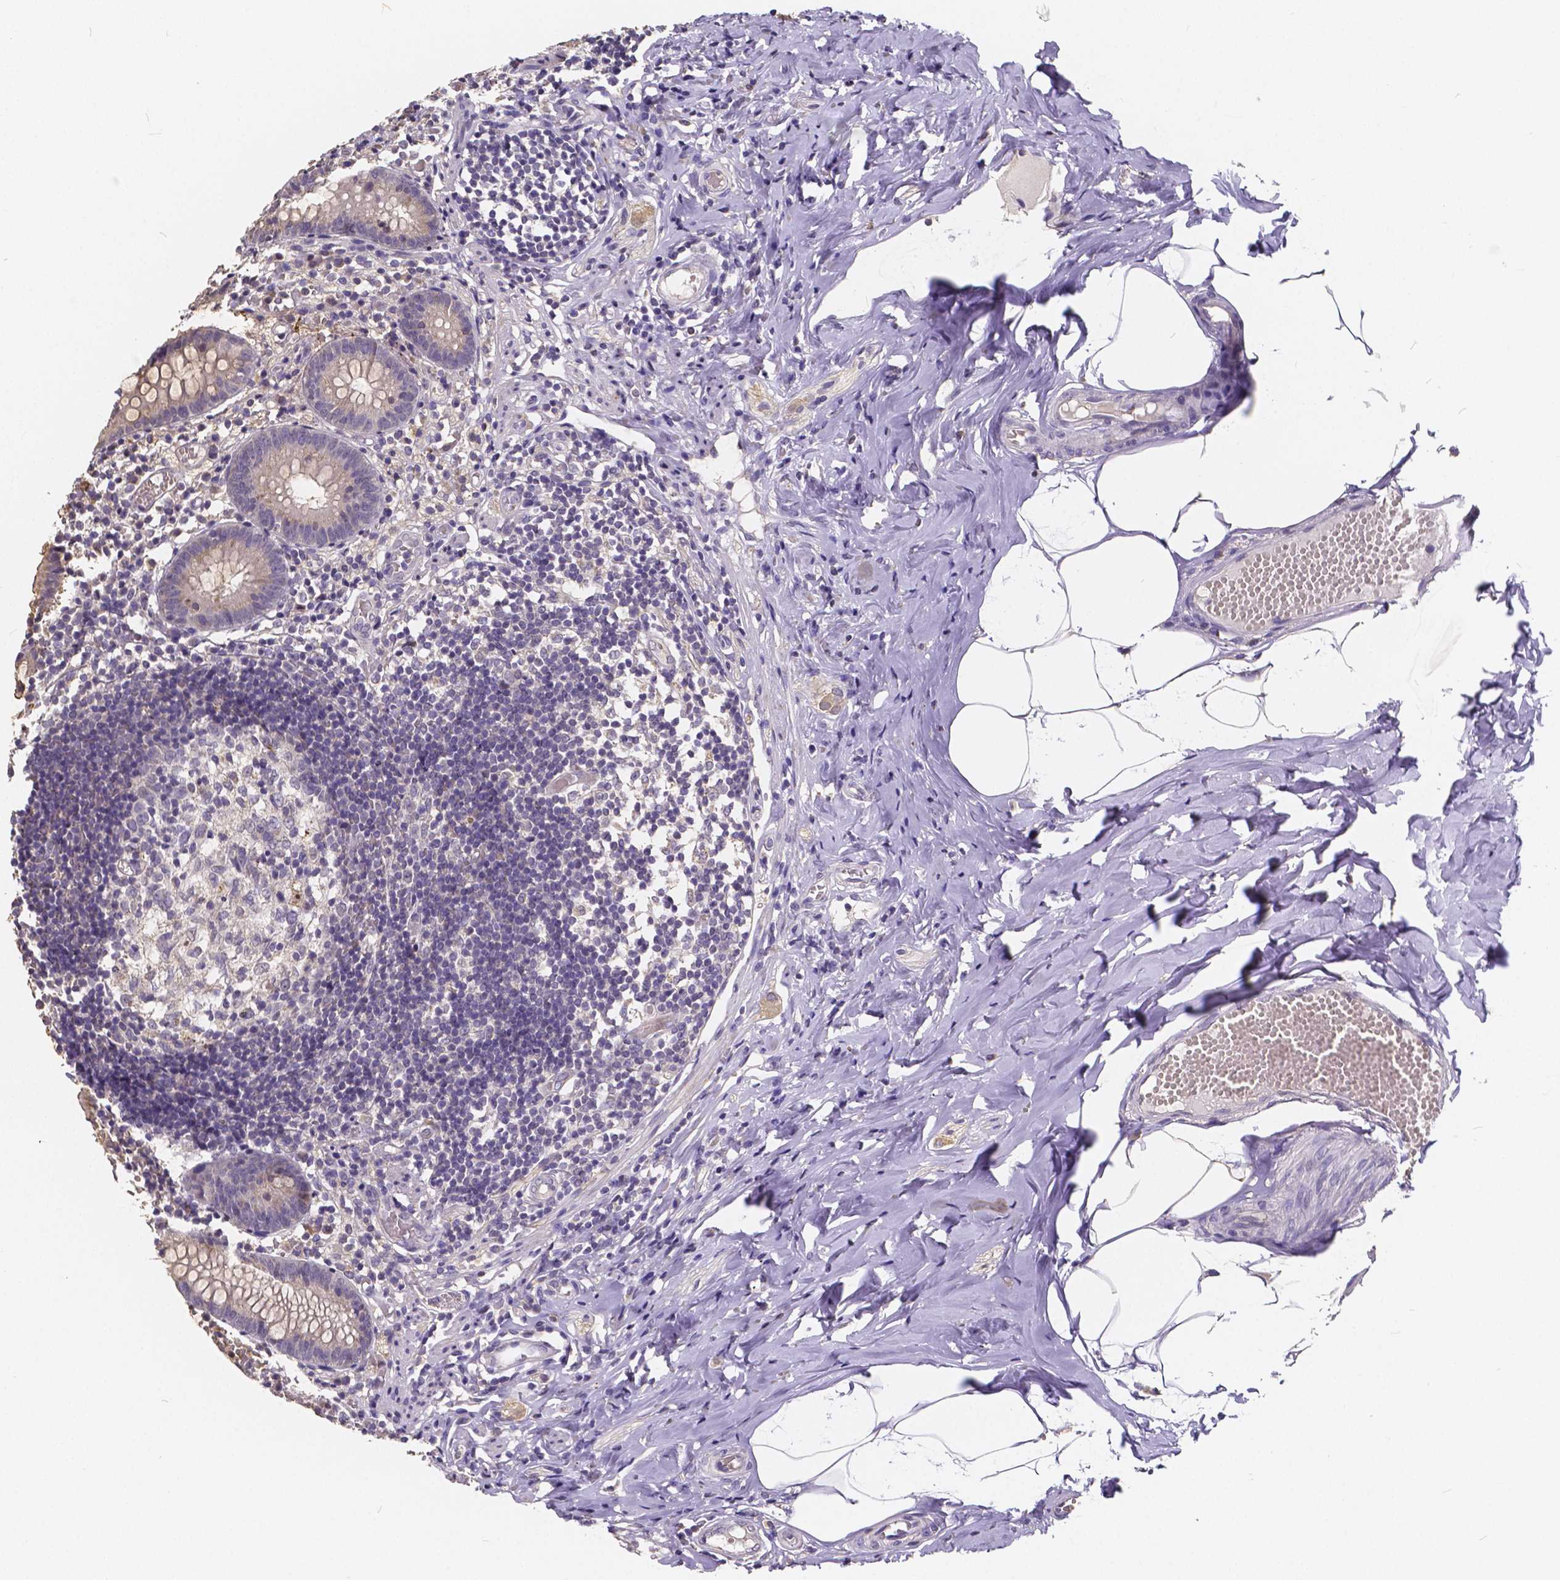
{"staining": {"intensity": "weak", "quantity": "25%-75%", "location": "cytoplasmic/membranous"}, "tissue": "appendix", "cell_type": "Glandular cells", "image_type": "normal", "snomed": [{"axis": "morphology", "description": "Normal tissue, NOS"}, {"axis": "topography", "description": "Appendix"}], "caption": "Immunohistochemical staining of normal human appendix exhibits low levels of weak cytoplasmic/membranous expression in about 25%-75% of glandular cells. The staining was performed using DAB to visualize the protein expression in brown, while the nuclei were stained in blue with hematoxylin (Magnification: 20x).", "gene": "CTNNA2", "patient": {"sex": "female", "age": 32}}